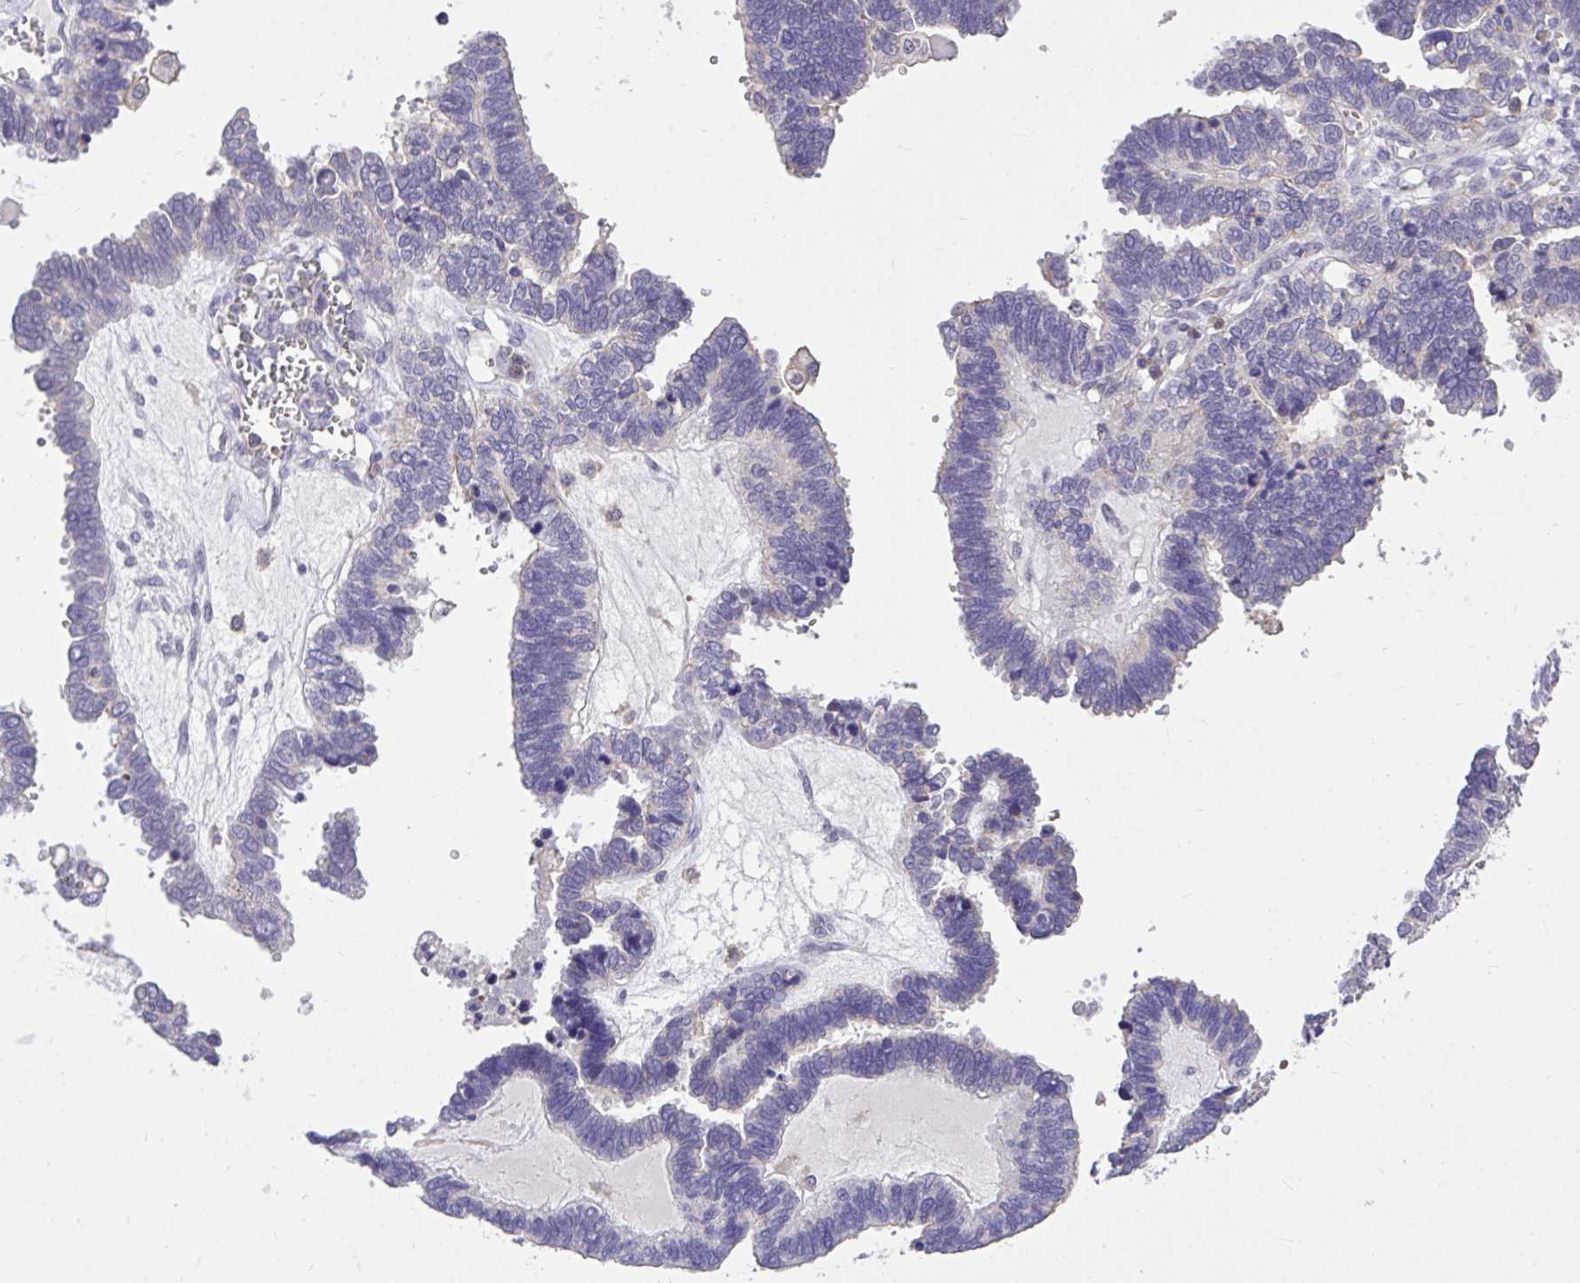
{"staining": {"intensity": "negative", "quantity": "none", "location": "none"}, "tissue": "ovarian cancer", "cell_type": "Tumor cells", "image_type": "cancer", "snomed": [{"axis": "morphology", "description": "Cystadenocarcinoma, serous, NOS"}, {"axis": "topography", "description": "Ovary"}], "caption": "This is an immunohistochemistry (IHC) photomicrograph of ovarian cancer (serous cystadenocarcinoma). There is no positivity in tumor cells.", "gene": "IGFL2", "patient": {"sex": "female", "age": 51}}